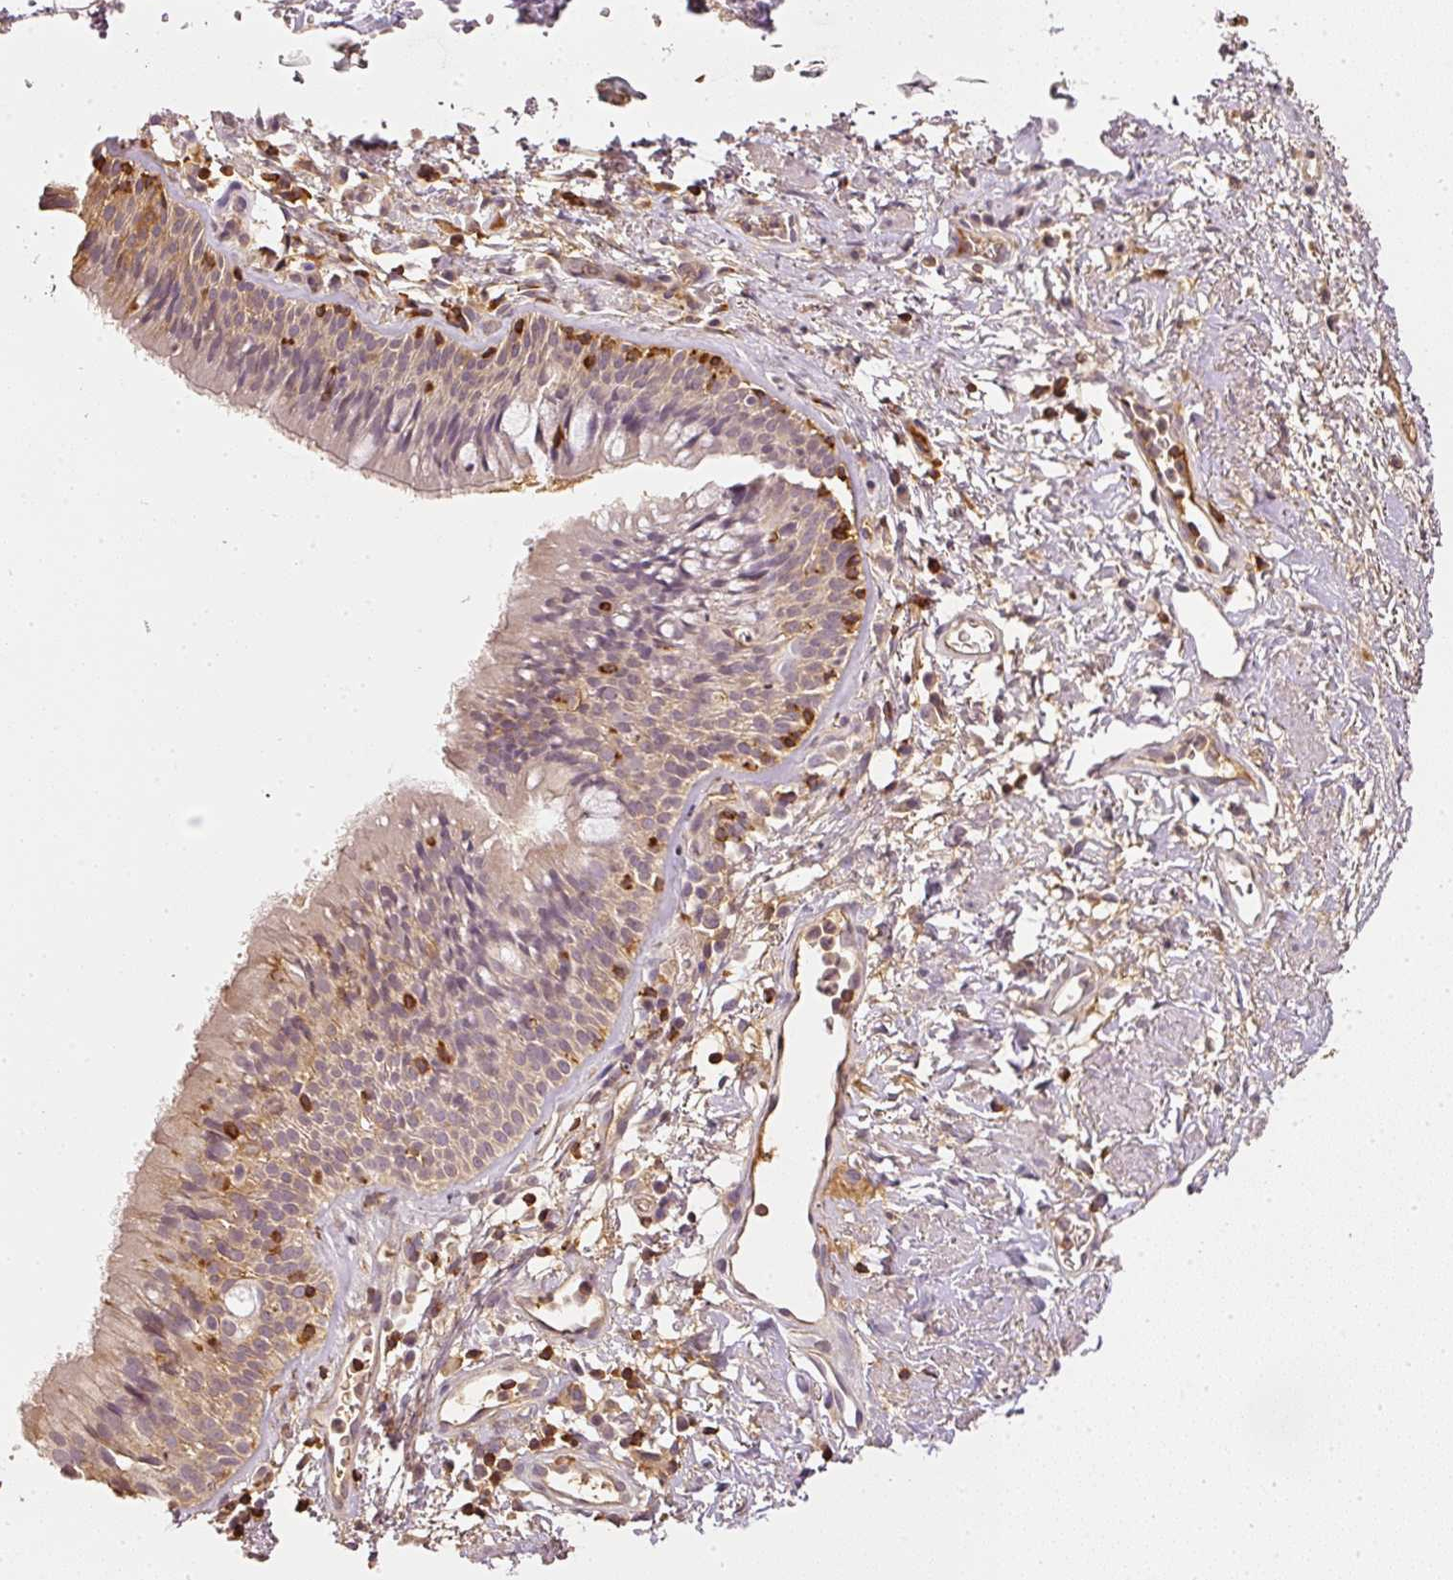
{"staining": {"intensity": "weak", "quantity": ">75%", "location": "cytoplasmic/membranous"}, "tissue": "nasopharynx", "cell_type": "Respiratory epithelial cells", "image_type": "normal", "snomed": [{"axis": "morphology", "description": "Normal tissue, NOS"}, {"axis": "topography", "description": "Cartilage tissue"}, {"axis": "topography", "description": "Nasopharynx"}, {"axis": "topography", "description": "Thyroid gland"}], "caption": "Nasopharynx stained with immunohistochemistry (IHC) displays weak cytoplasmic/membranous expression in about >75% of respiratory epithelial cells.", "gene": "EVL", "patient": {"sex": "male", "age": 63}}